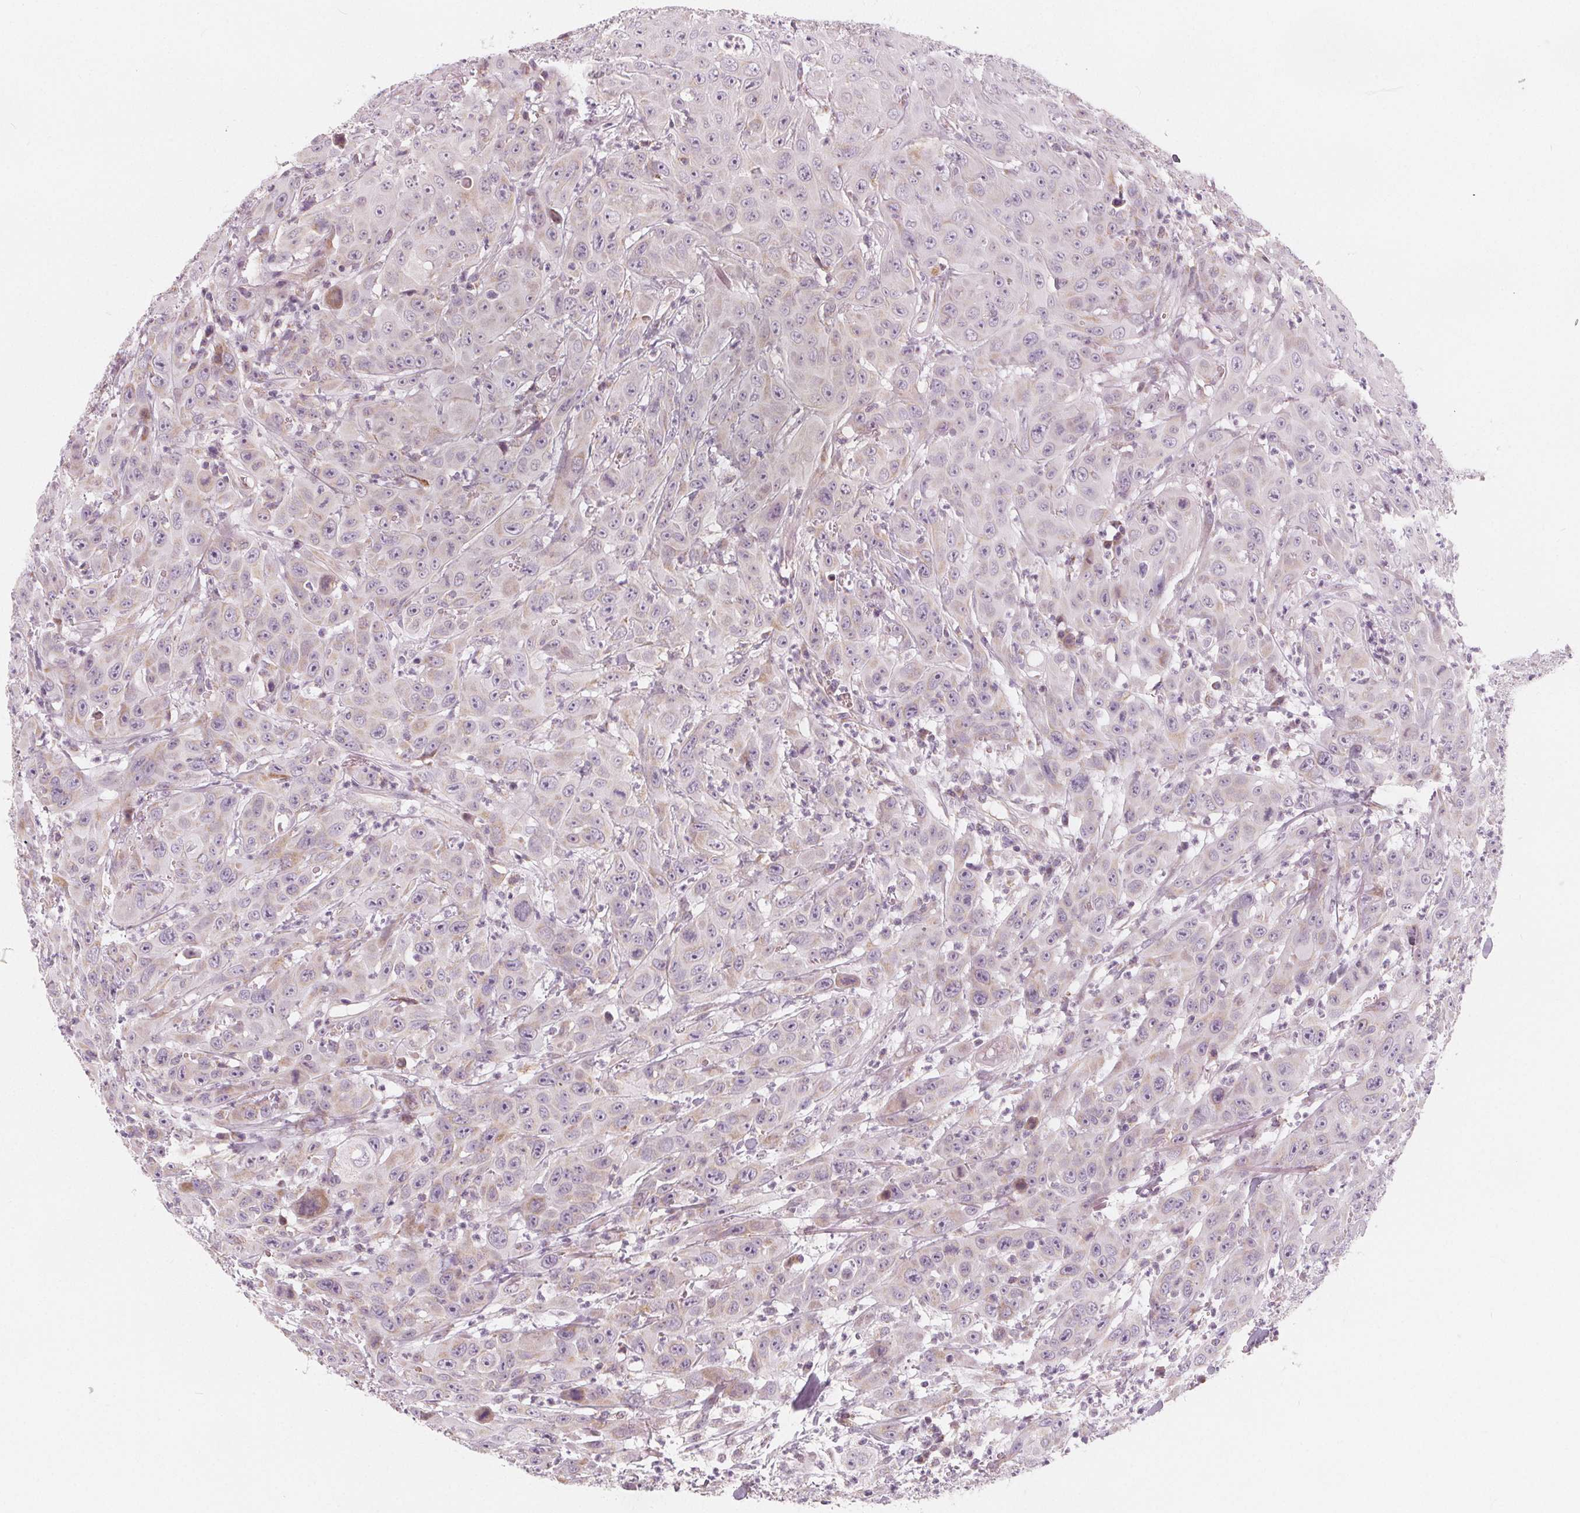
{"staining": {"intensity": "weak", "quantity": "<25%", "location": "cytoplasmic/membranous"}, "tissue": "head and neck cancer", "cell_type": "Tumor cells", "image_type": "cancer", "snomed": [{"axis": "morphology", "description": "Squamous cell carcinoma, NOS"}, {"axis": "topography", "description": "Skin"}, {"axis": "topography", "description": "Head-Neck"}], "caption": "Tumor cells are negative for protein expression in human head and neck cancer (squamous cell carcinoma).", "gene": "NUP210L", "patient": {"sex": "male", "age": 80}}